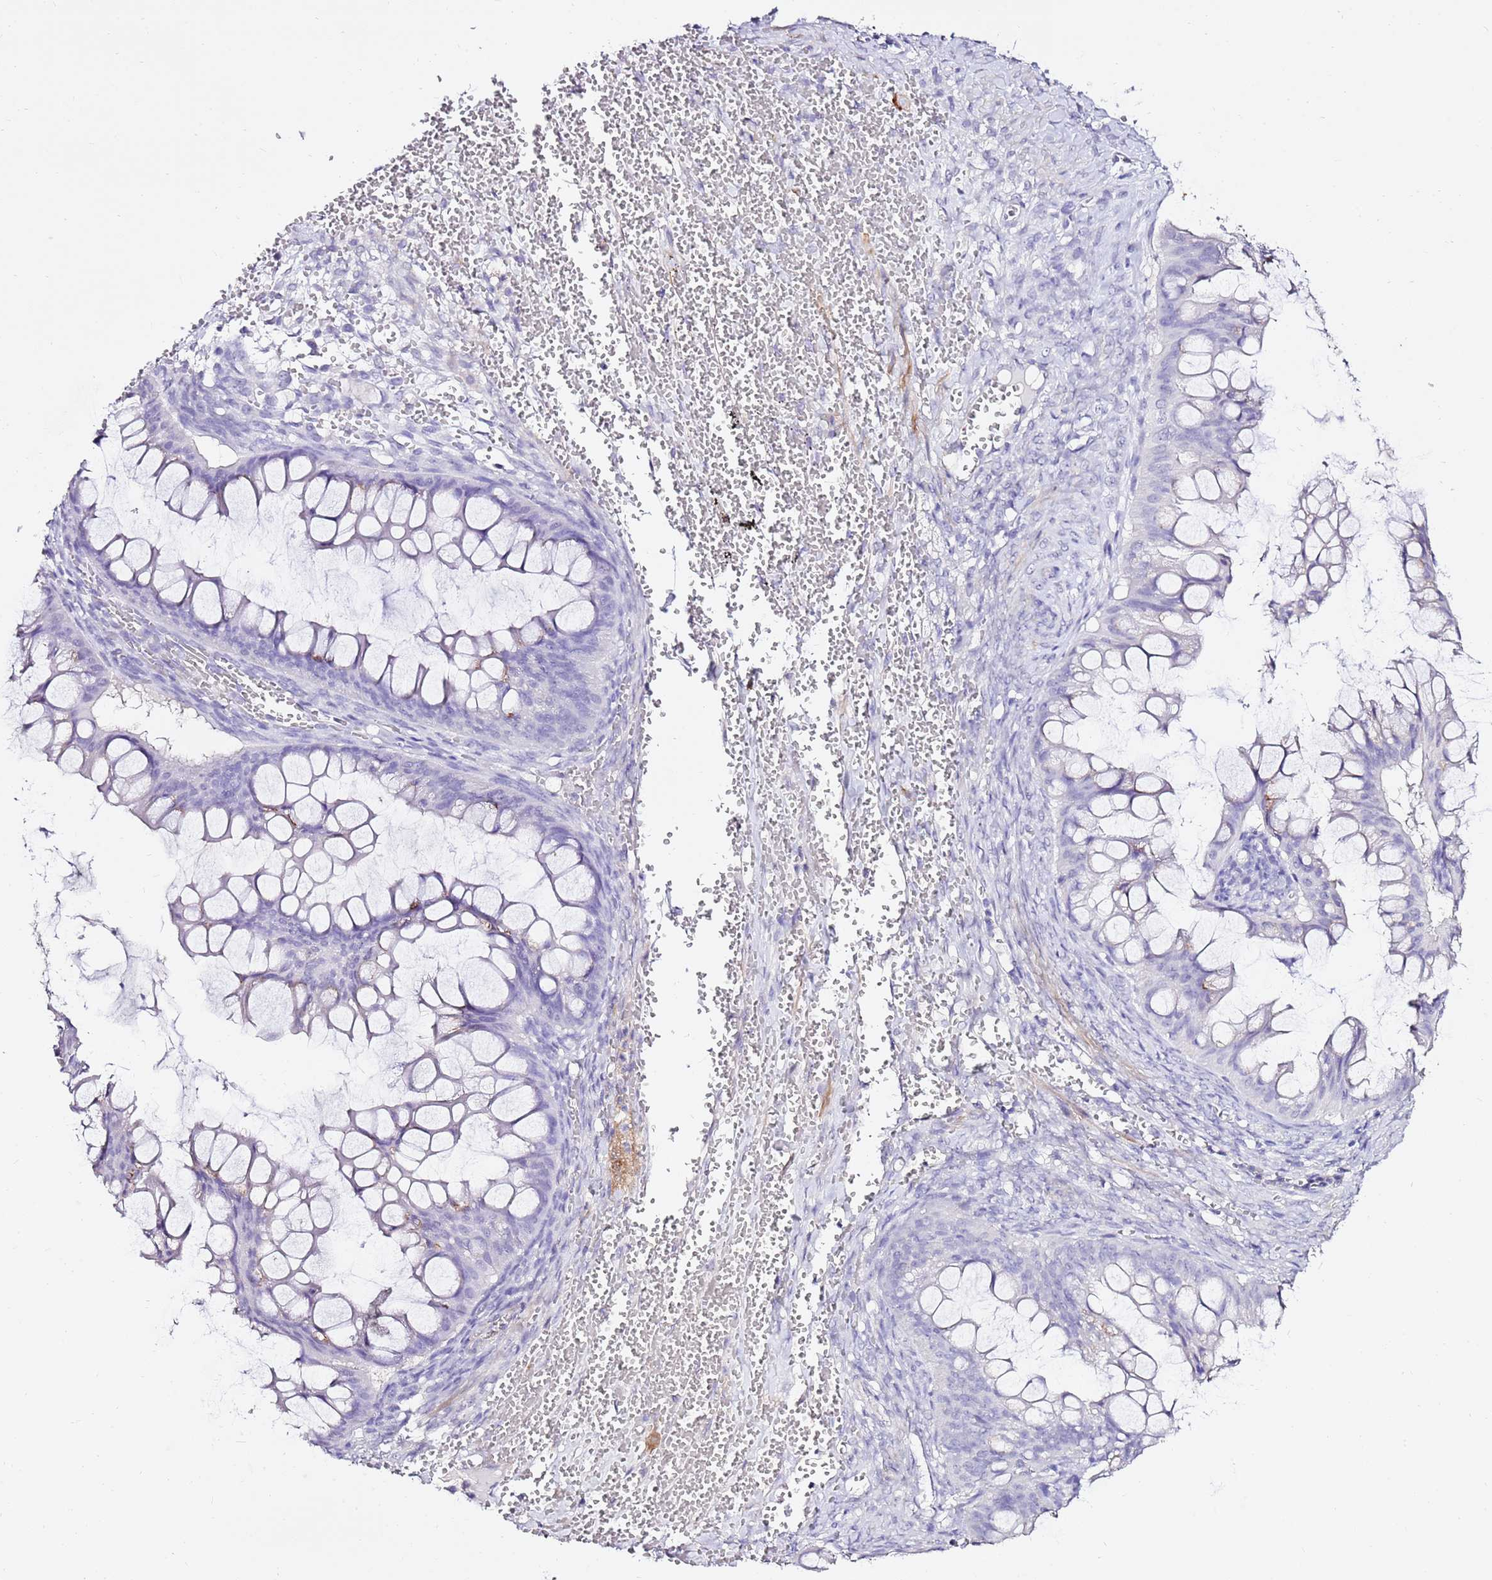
{"staining": {"intensity": "negative", "quantity": "none", "location": "none"}, "tissue": "ovarian cancer", "cell_type": "Tumor cells", "image_type": "cancer", "snomed": [{"axis": "morphology", "description": "Cystadenocarcinoma, mucinous, NOS"}, {"axis": "topography", "description": "Ovary"}], "caption": "Immunohistochemistry (IHC) micrograph of neoplastic tissue: human ovarian cancer stained with DAB (3,3'-diaminobenzidine) reveals no significant protein staining in tumor cells.", "gene": "ART5", "patient": {"sex": "female", "age": 73}}